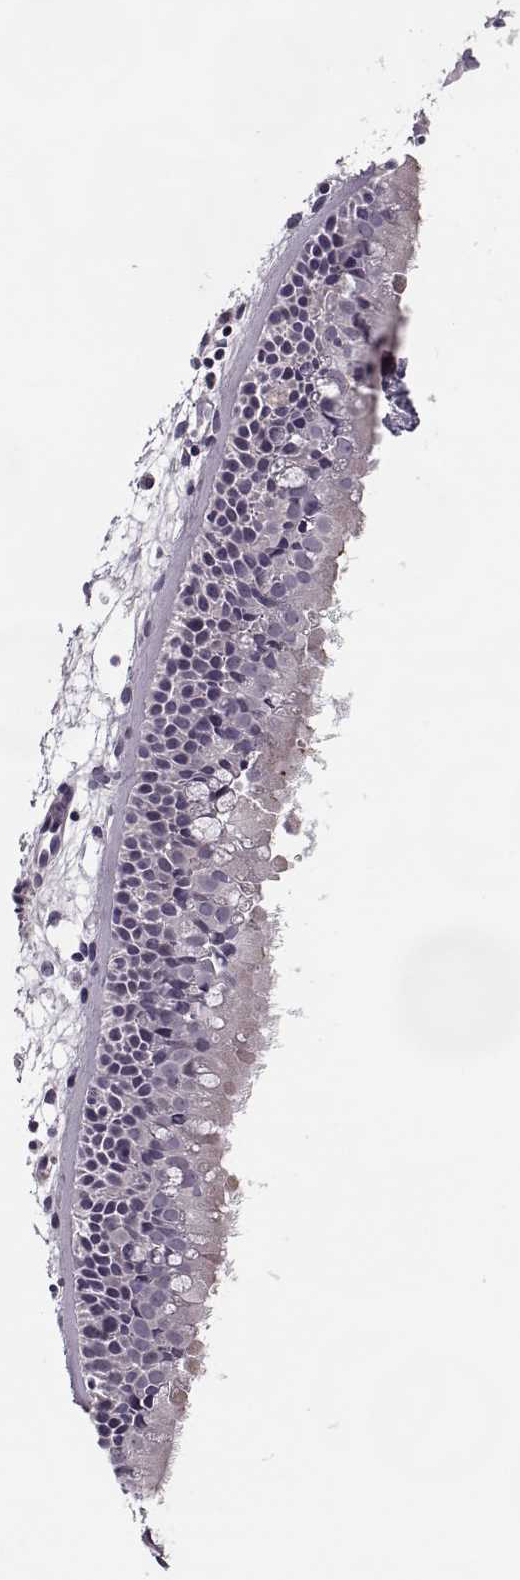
{"staining": {"intensity": "negative", "quantity": "none", "location": "none"}, "tissue": "nasopharynx", "cell_type": "Respiratory epithelial cells", "image_type": "normal", "snomed": [{"axis": "morphology", "description": "Normal tissue, NOS"}, {"axis": "topography", "description": "Nasopharynx"}], "caption": "Nasopharynx stained for a protein using immunohistochemistry shows no staining respiratory epithelial cells.", "gene": "RIPK4", "patient": {"sex": "female", "age": 68}}